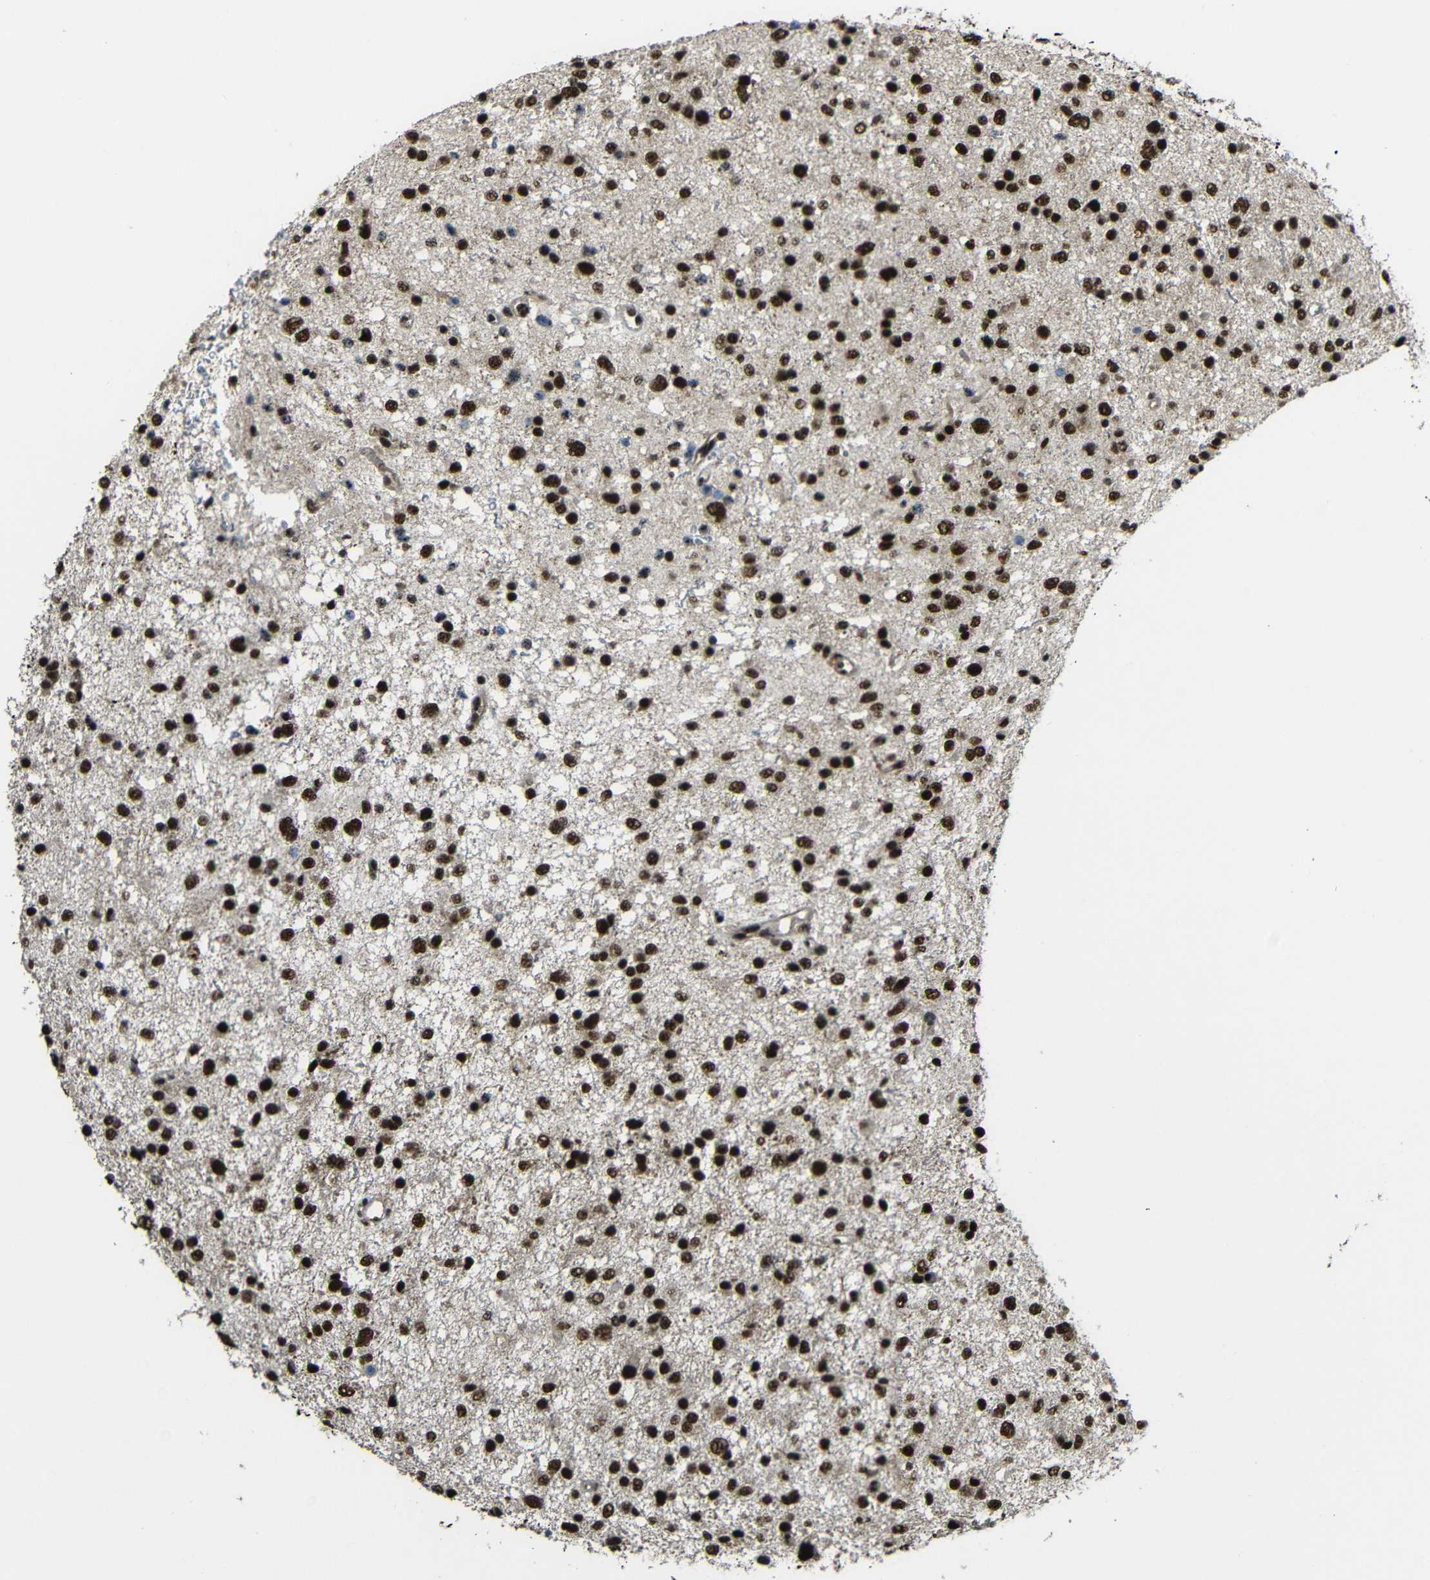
{"staining": {"intensity": "strong", "quantity": ">75%", "location": "nuclear"}, "tissue": "glioma", "cell_type": "Tumor cells", "image_type": "cancer", "snomed": [{"axis": "morphology", "description": "Glioma, malignant, Low grade"}, {"axis": "topography", "description": "Brain"}], "caption": "A micrograph of human glioma stained for a protein exhibits strong nuclear brown staining in tumor cells. The protein of interest is shown in brown color, while the nuclei are stained blue.", "gene": "TCF7L2", "patient": {"sex": "female", "age": 37}}